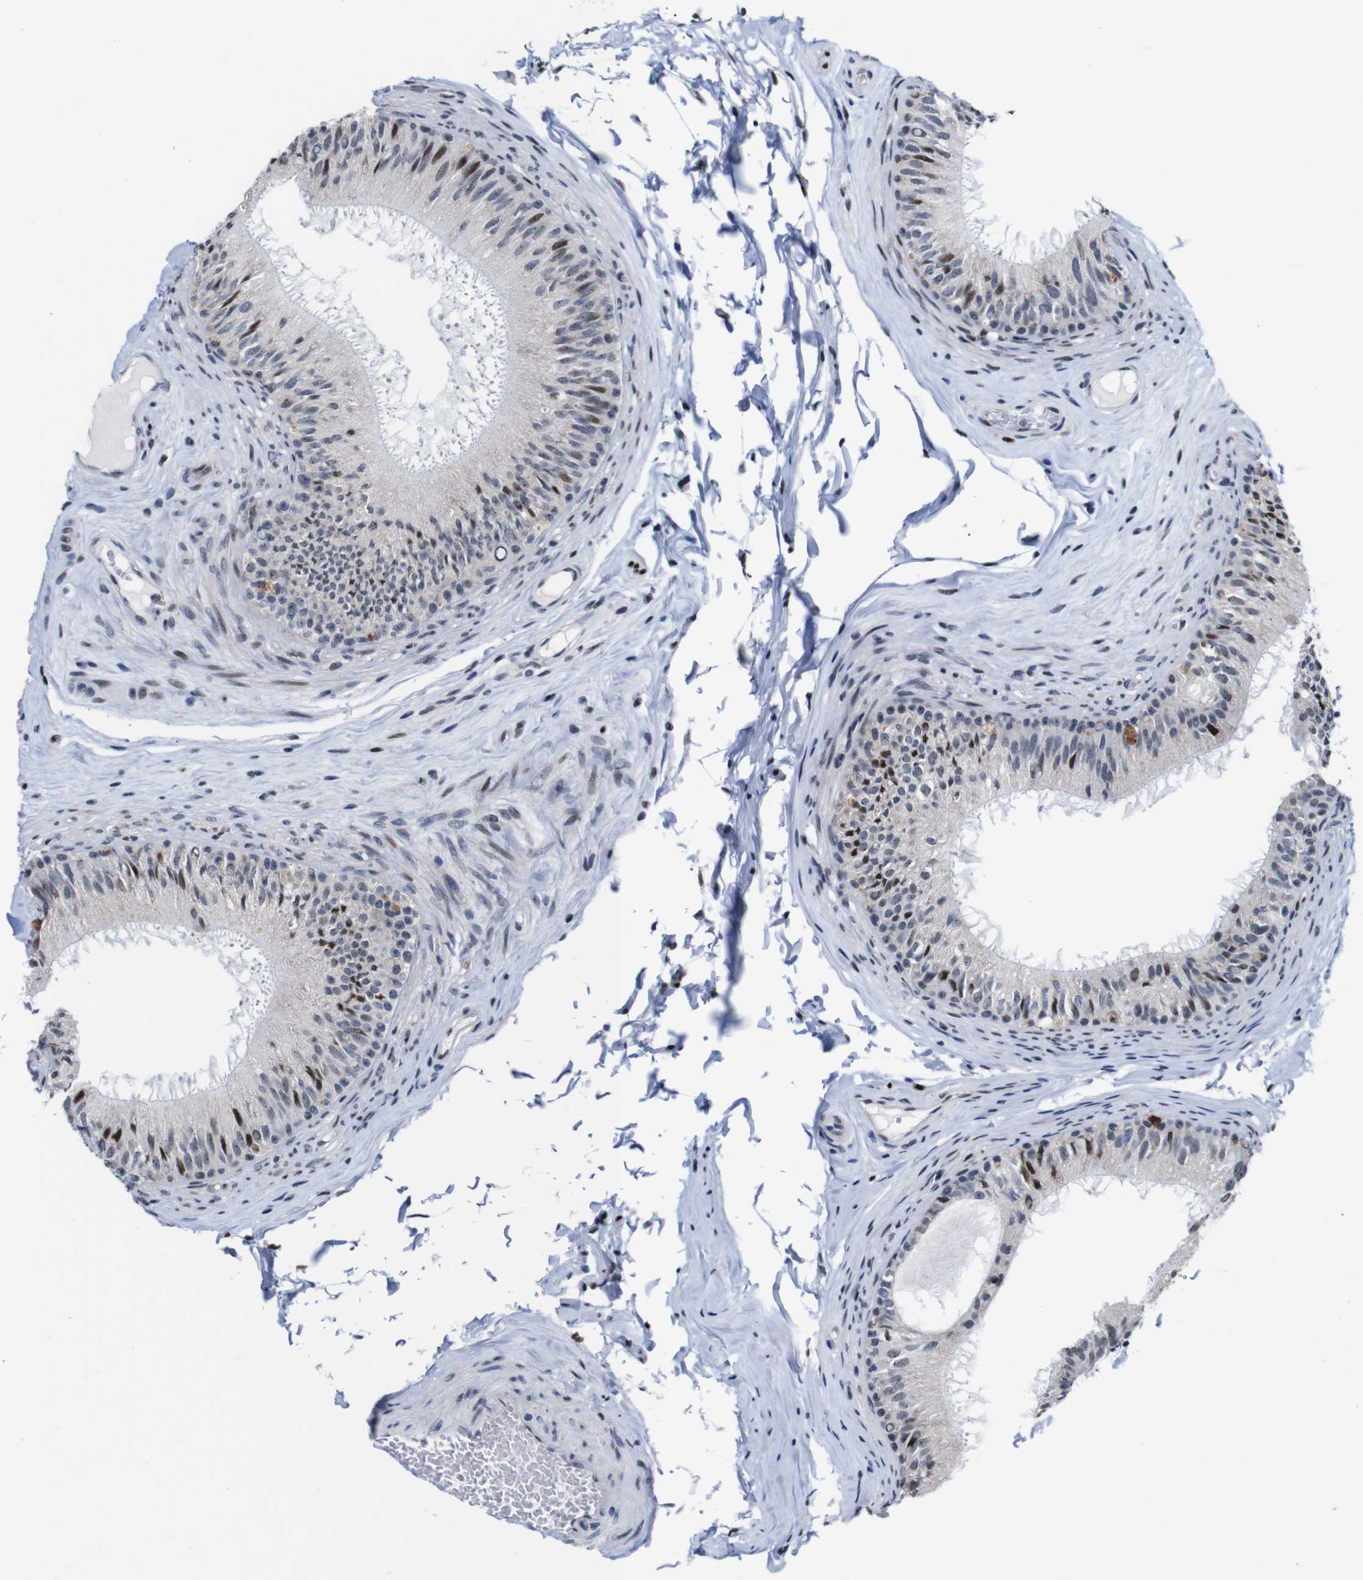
{"staining": {"intensity": "strong", "quantity": "25%-75%", "location": "nuclear"}, "tissue": "epididymis", "cell_type": "Glandular cells", "image_type": "normal", "snomed": [{"axis": "morphology", "description": "Normal tissue, NOS"}, {"axis": "topography", "description": "Testis"}, {"axis": "topography", "description": "Epididymis"}], "caption": "The photomicrograph exhibits staining of benign epididymis, revealing strong nuclear protein expression (brown color) within glandular cells.", "gene": "GATA6", "patient": {"sex": "male", "age": 36}}